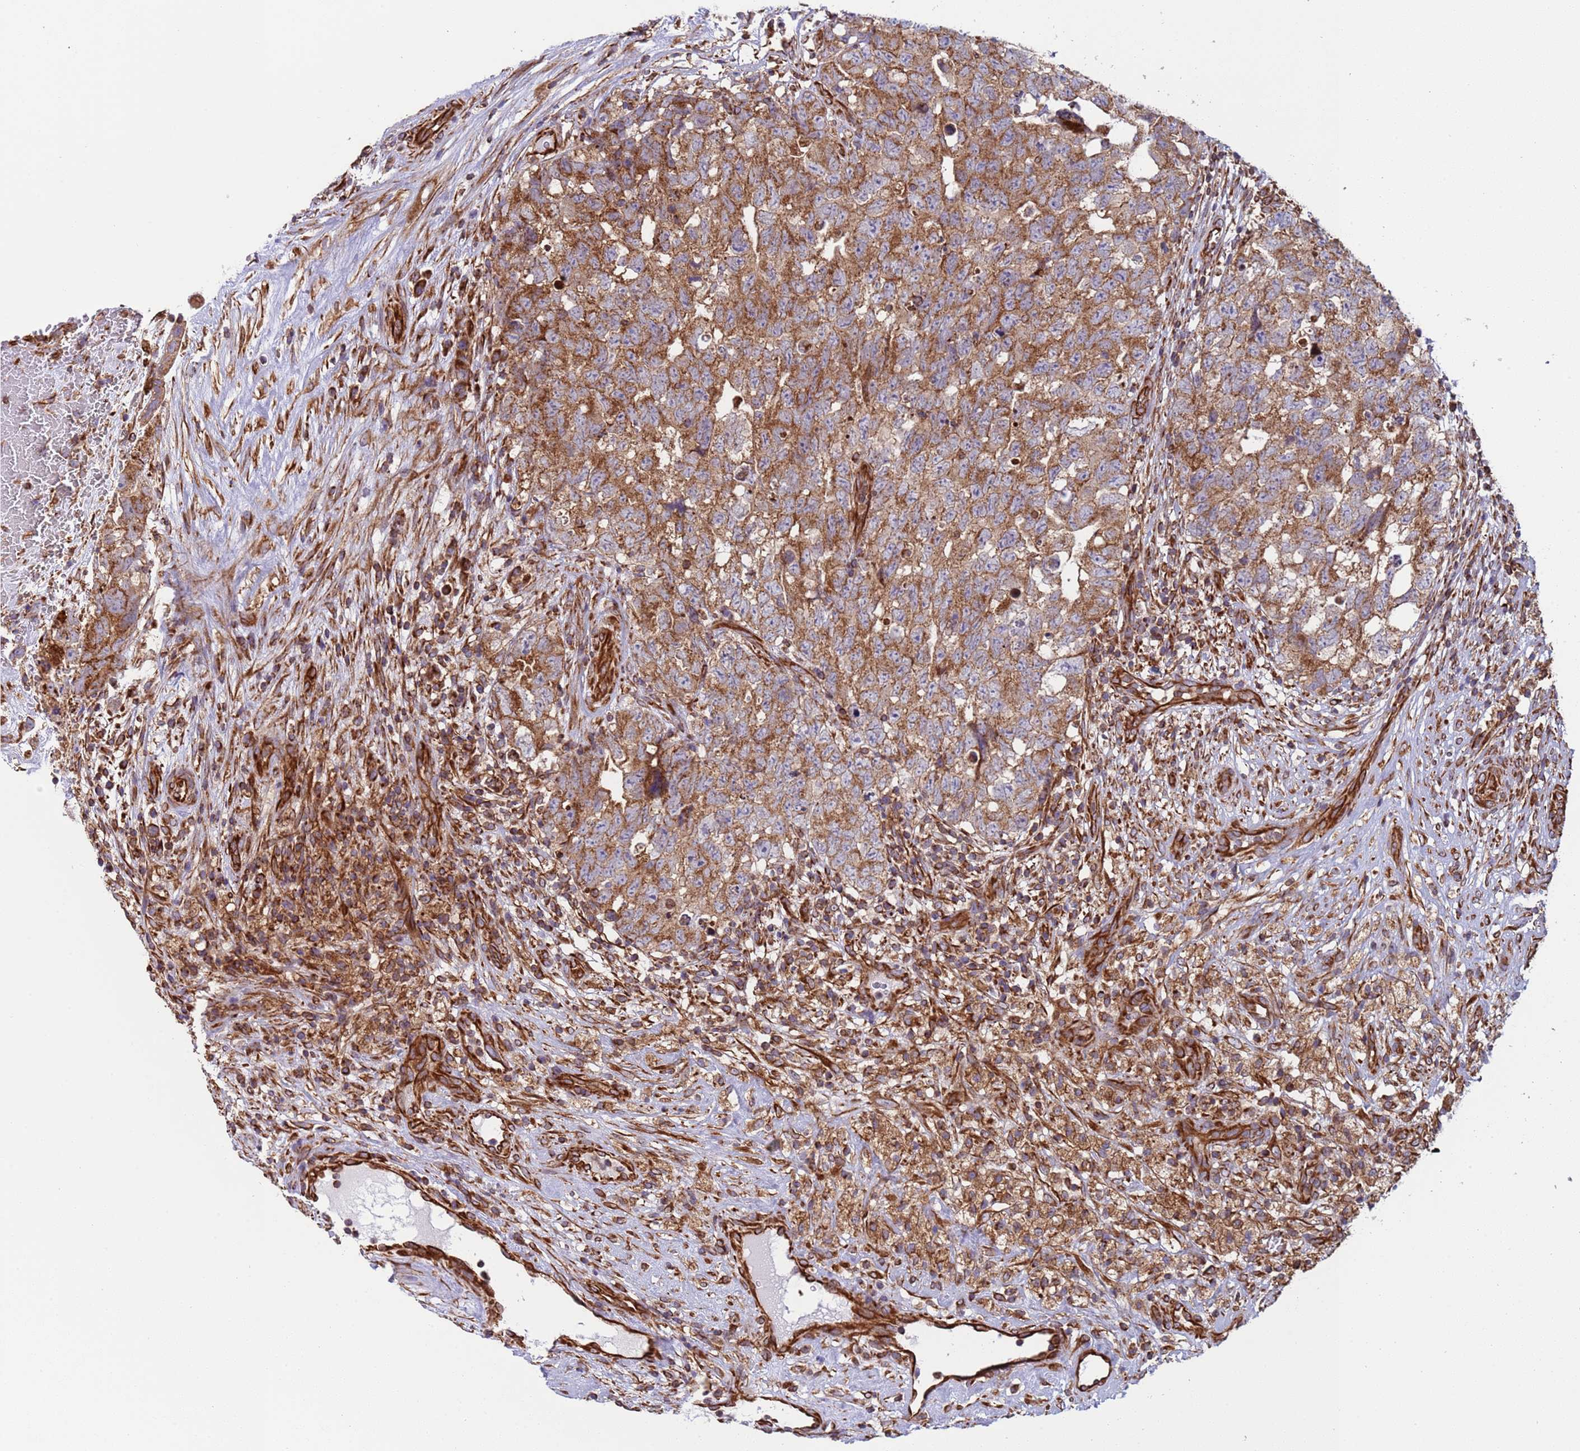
{"staining": {"intensity": "moderate", "quantity": ">75%", "location": "cytoplasmic/membranous"}, "tissue": "testis cancer", "cell_type": "Tumor cells", "image_type": "cancer", "snomed": [{"axis": "morphology", "description": "Seminoma, NOS"}, {"axis": "morphology", "description": "Carcinoma, Embryonal, NOS"}, {"axis": "topography", "description": "Testis"}], "caption": "IHC photomicrograph of neoplastic tissue: human testis cancer stained using immunohistochemistry (IHC) demonstrates medium levels of moderate protein expression localized specifically in the cytoplasmic/membranous of tumor cells, appearing as a cytoplasmic/membranous brown color.", "gene": "NUDT12", "patient": {"sex": "male", "age": 29}}